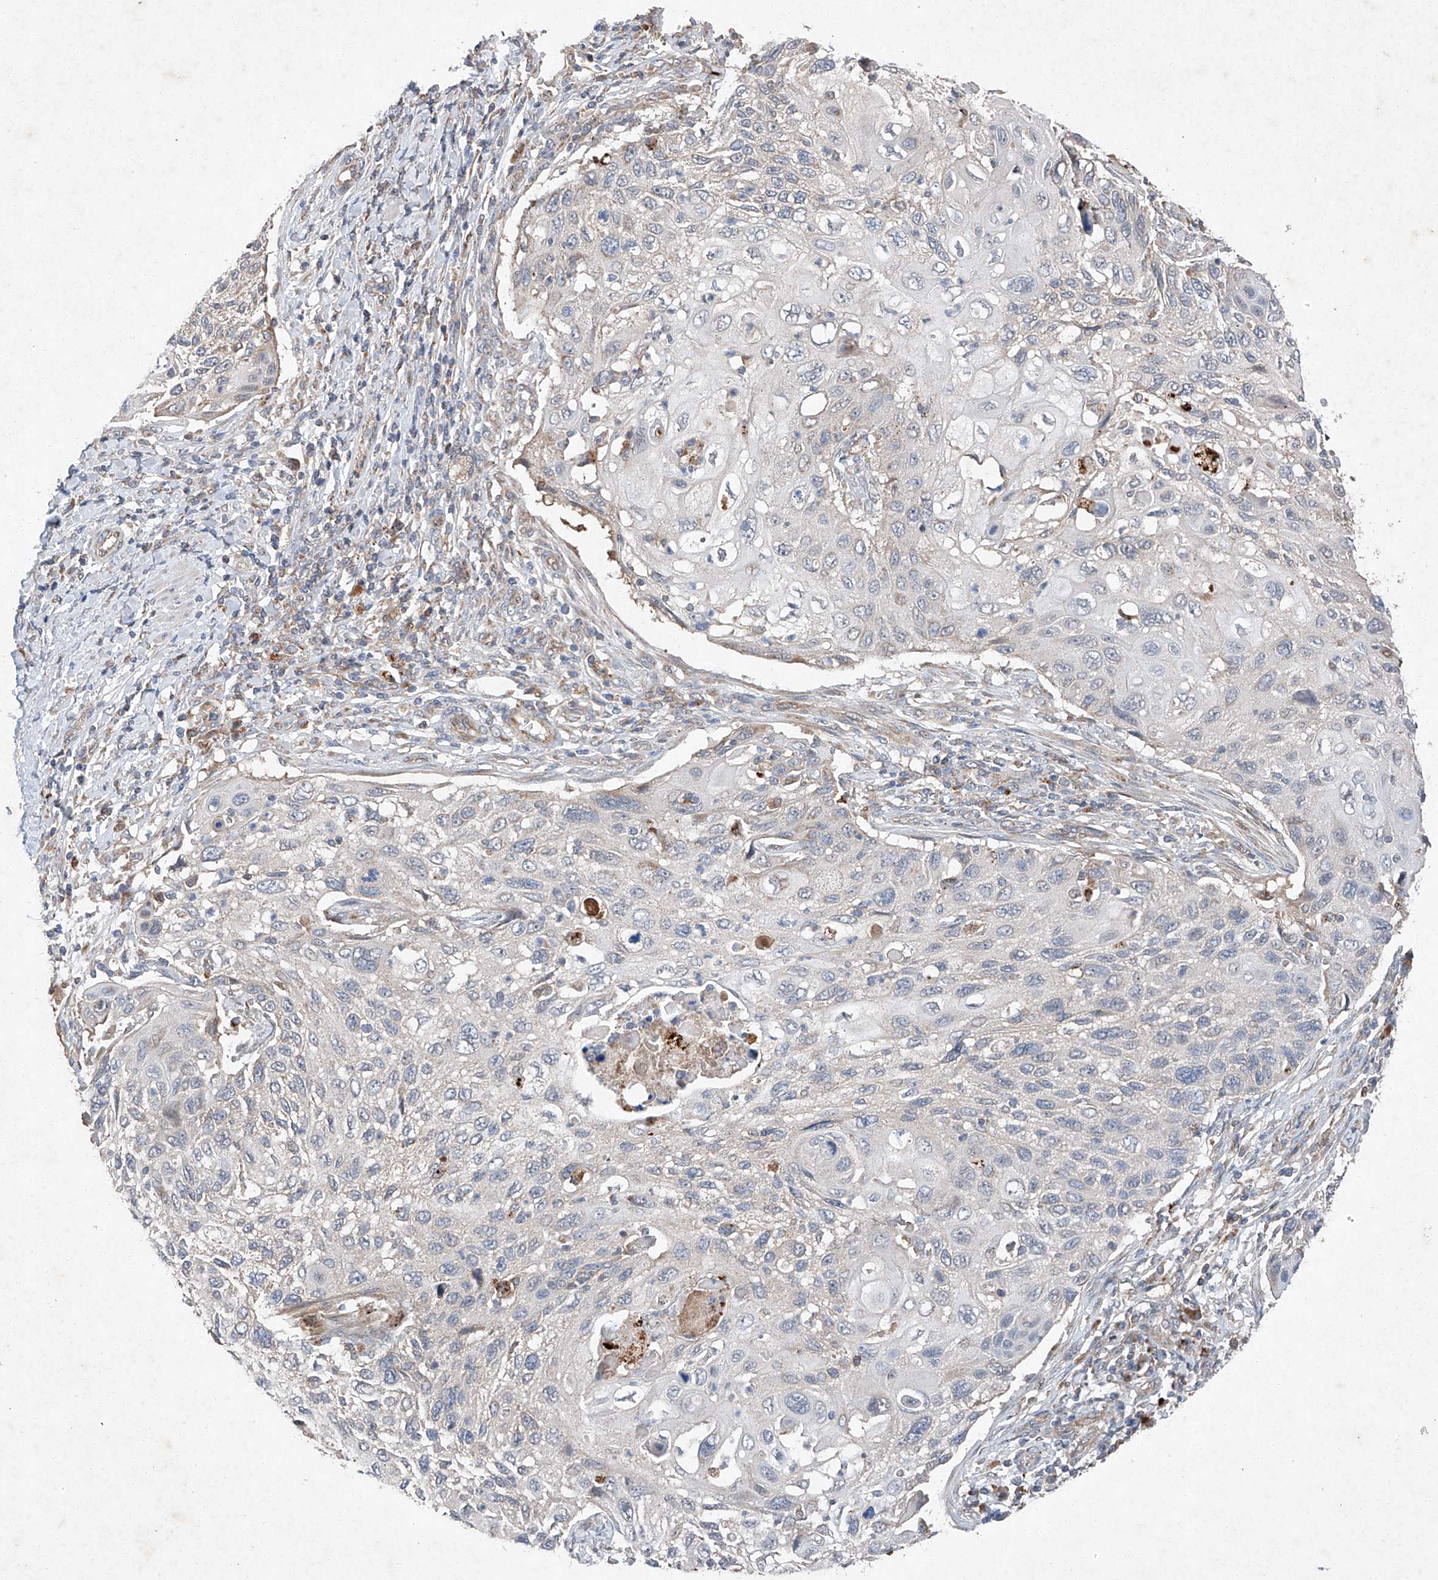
{"staining": {"intensity": "negative", "quantity": "none", "location": "none"}, "tissue": "cervical cancer", "cell_type": "Tumor cells", "image_type": "cancer", "snomed": [{"axis": "morphology", "description": "Squamous cell carcinoma, NOS"}, {"axis": "topography", "description": "Cervix"}], "caption": "Immunohistochemistry (IHC) image of neoplastic tissue: human cervical squamous cell carcinoma stained with DAB shows no significant protein positivity in tumor cells.", "gene": "RUSC1", "patient": {"sex": "female", "age": 70}}